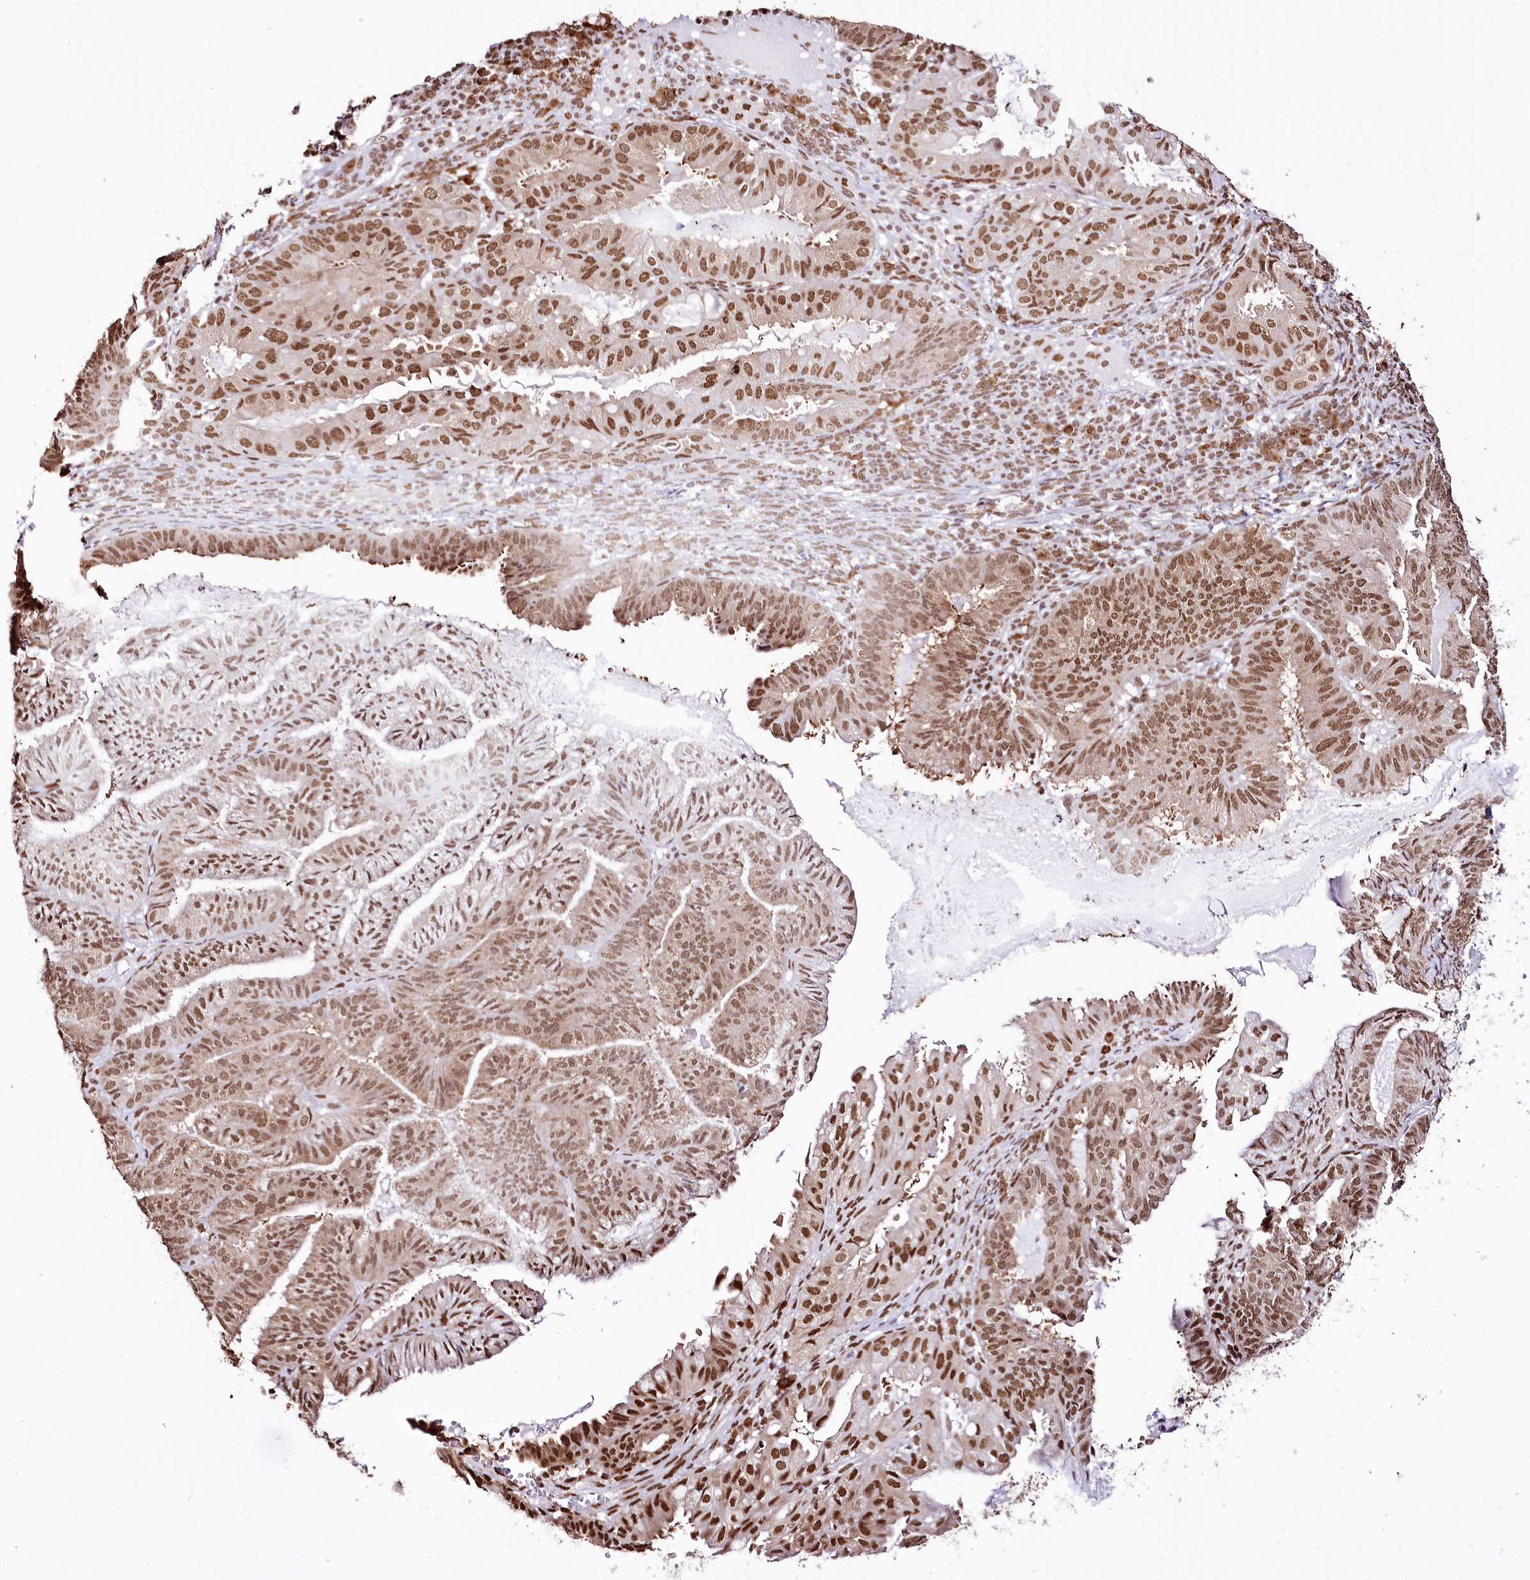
{"staining": {"intensity": "moderate", "quantity": ">75%", "location": "nuclear"}, "tissue": "endometrial cancer", "cell_type": "Tumor cells", "image_type": "cancer", "snomed": [{"axis": "morphology", "description": "Adenocarcinoma, NOS"}, {"axis": "topography", "description": "Endometrium"}], "caption": "High-power microscopy captured an immunohistochemistry micrograph of adenocarcinoma (endometrial), revealing moderate nuclear staining in about >75% of tumor cells.", "gene": "SMARCE1", "patient": {"sex": "female", "age": 86}}